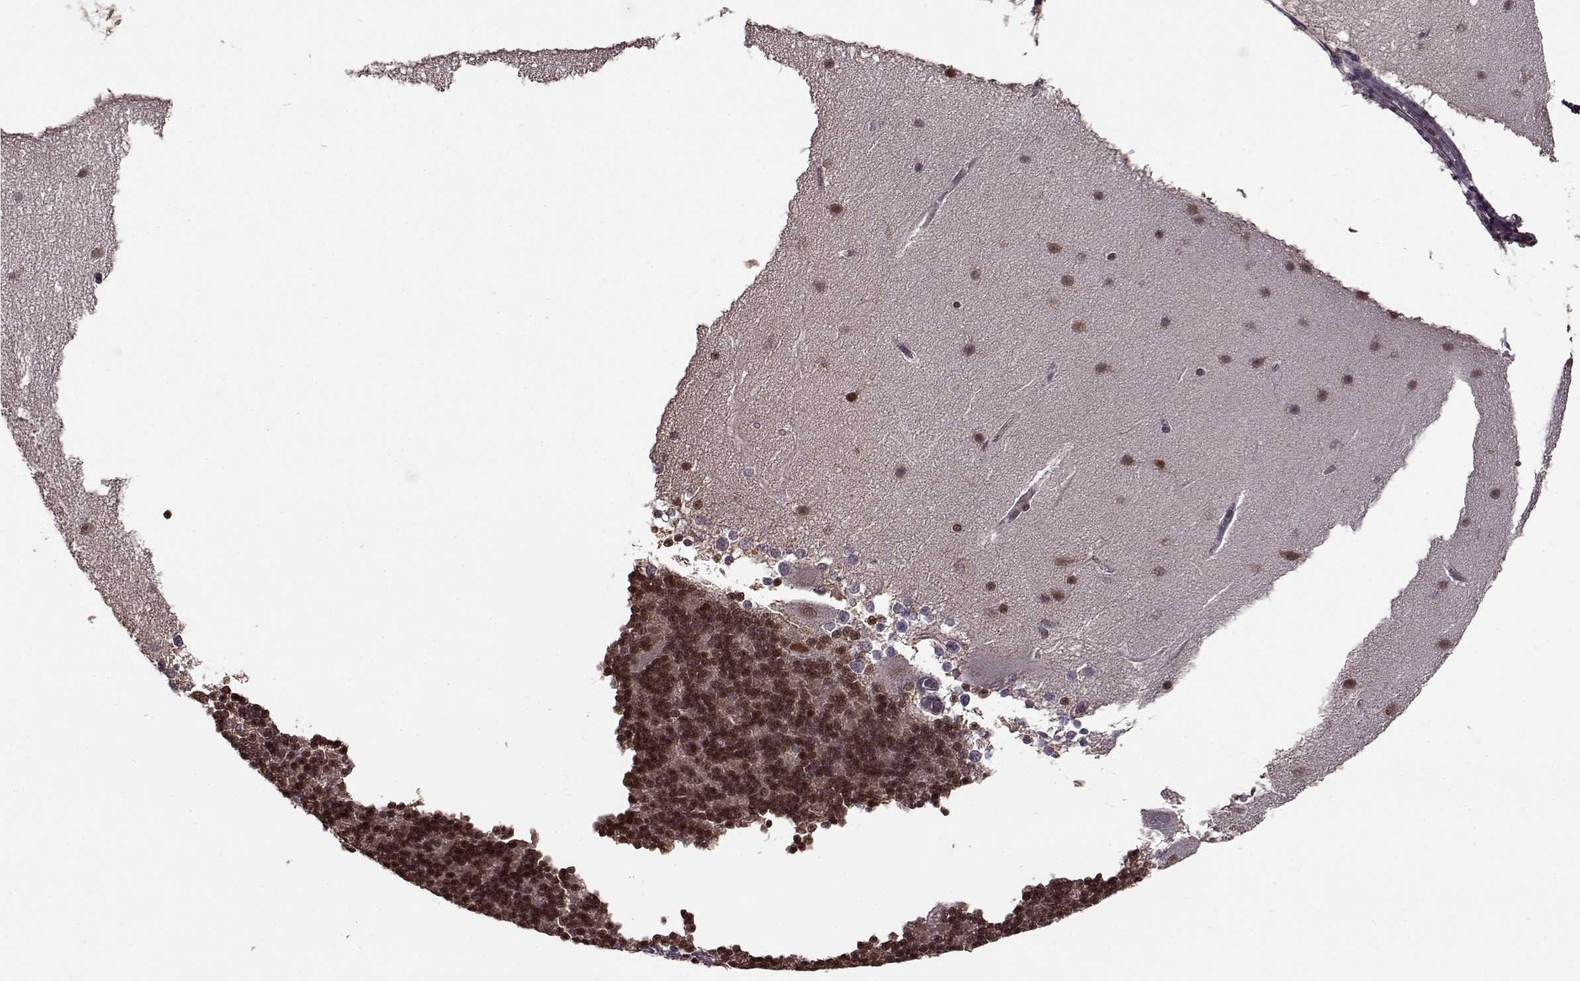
{"staining": {"intensity": "moderate", "quantity": ">75%", "location": "nuclear"}, "tissue": "cerebellum", "cell_type": "Cells in granular layer", "image_type": "normal", "snomed": [{"axis": "morphology", "description": "Normal tissue, NOS"}, {"axis": "topography", "description": "Cerebellum"}], "caption": "A micrograph of cerebellum stained for a protein shows moderate nuclear brown staining in cells in granular layer.", "gene": "FTO", "patient": {"sex": "female", "age": 19}}